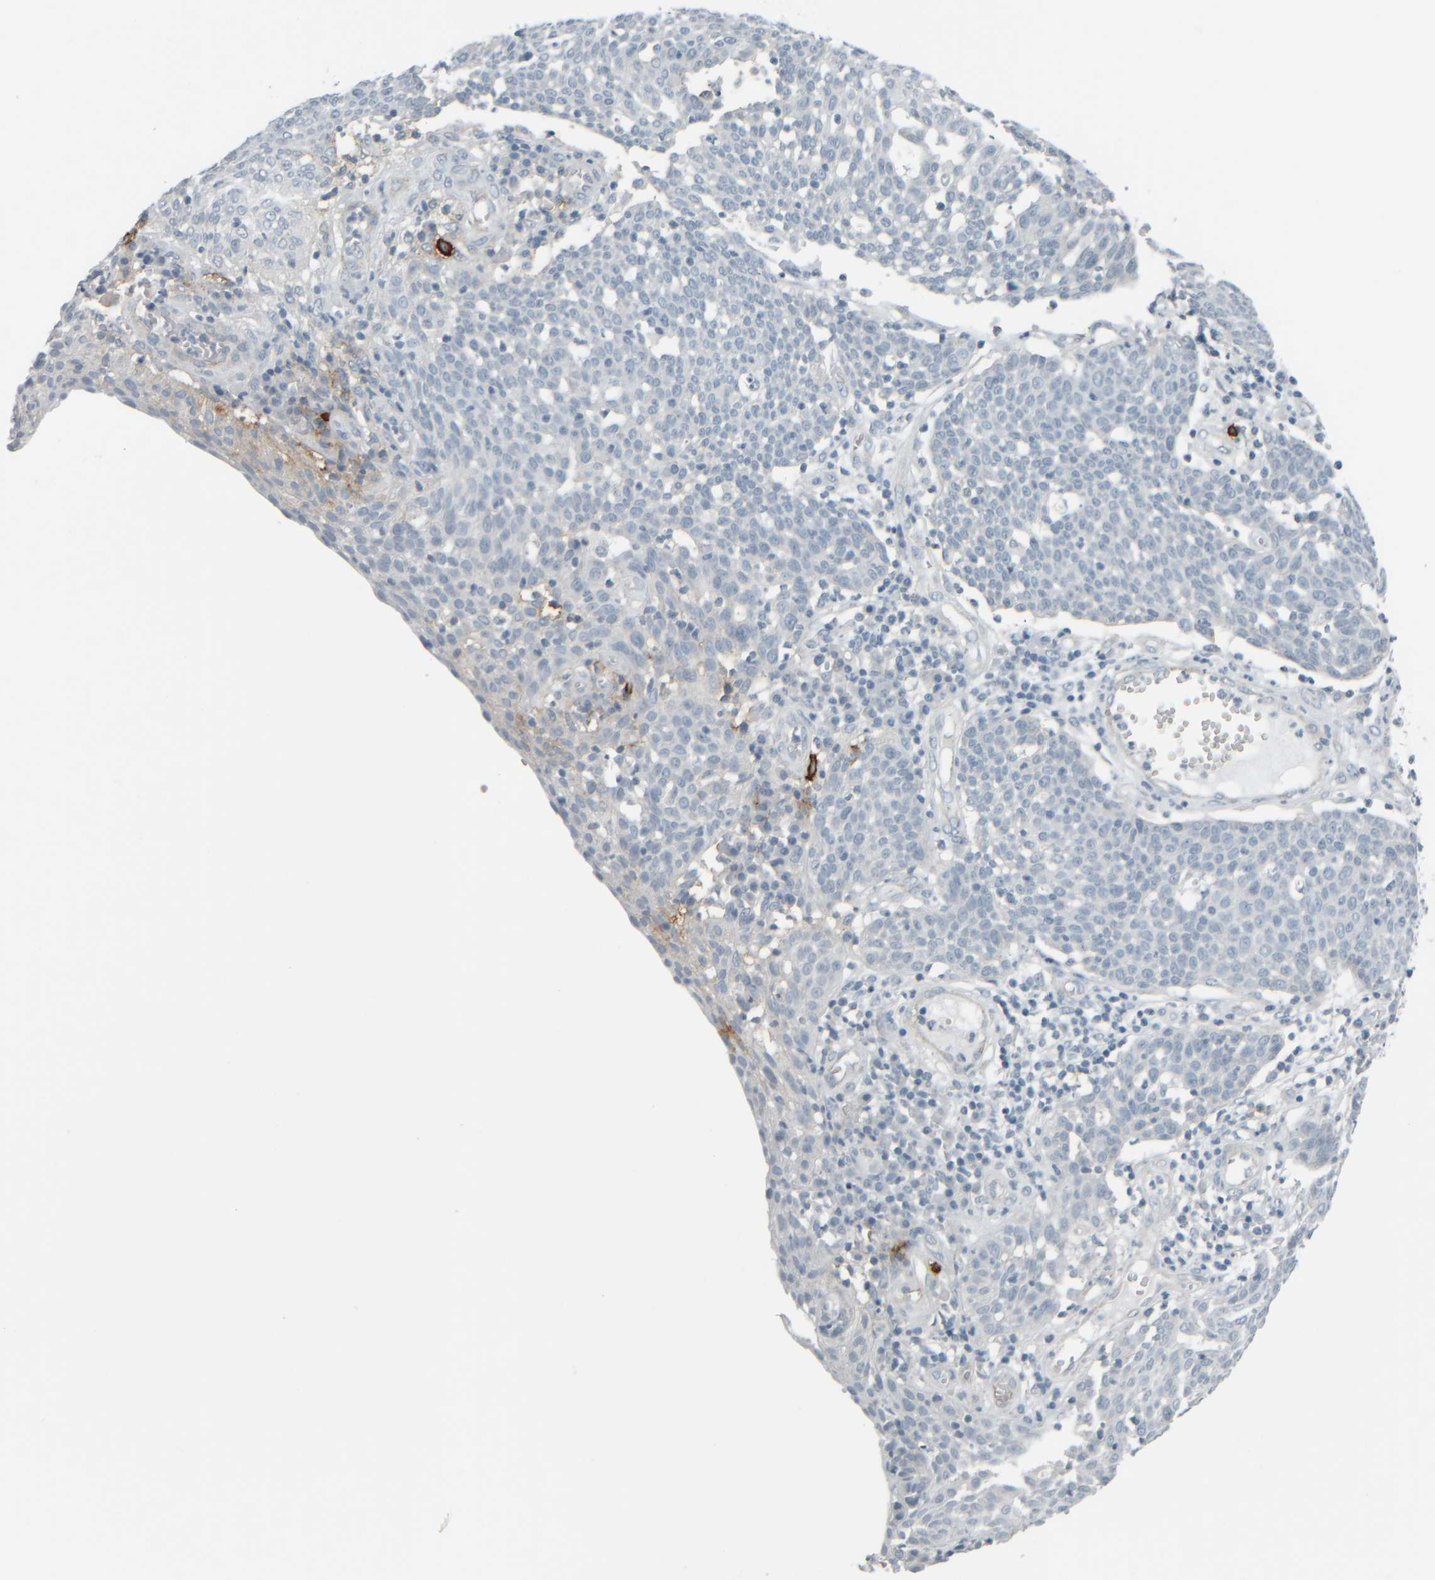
{"staining": {"intensity": "negative", "quantity": "none", "location": "none"}, "tissue": "cervical cancer", "cell_type": "Tumor cells", "image_type": "cancer", "snomed": [{"axis": "morphology", "description": "Squamous cell carcinoma, NOS"}, {"axis": "topography", "description": "Cervix"}], "caption": "A high-resolution photomicrograph shows IHC staining of cervical cancer, which demonstrates no significant positivity in tumor cells. (Immunohistochemistry (ihc), brightfield microscopy, high magnification).", "gene": "TPSAB1", "patient": {"sex": "female", "age": 34}}